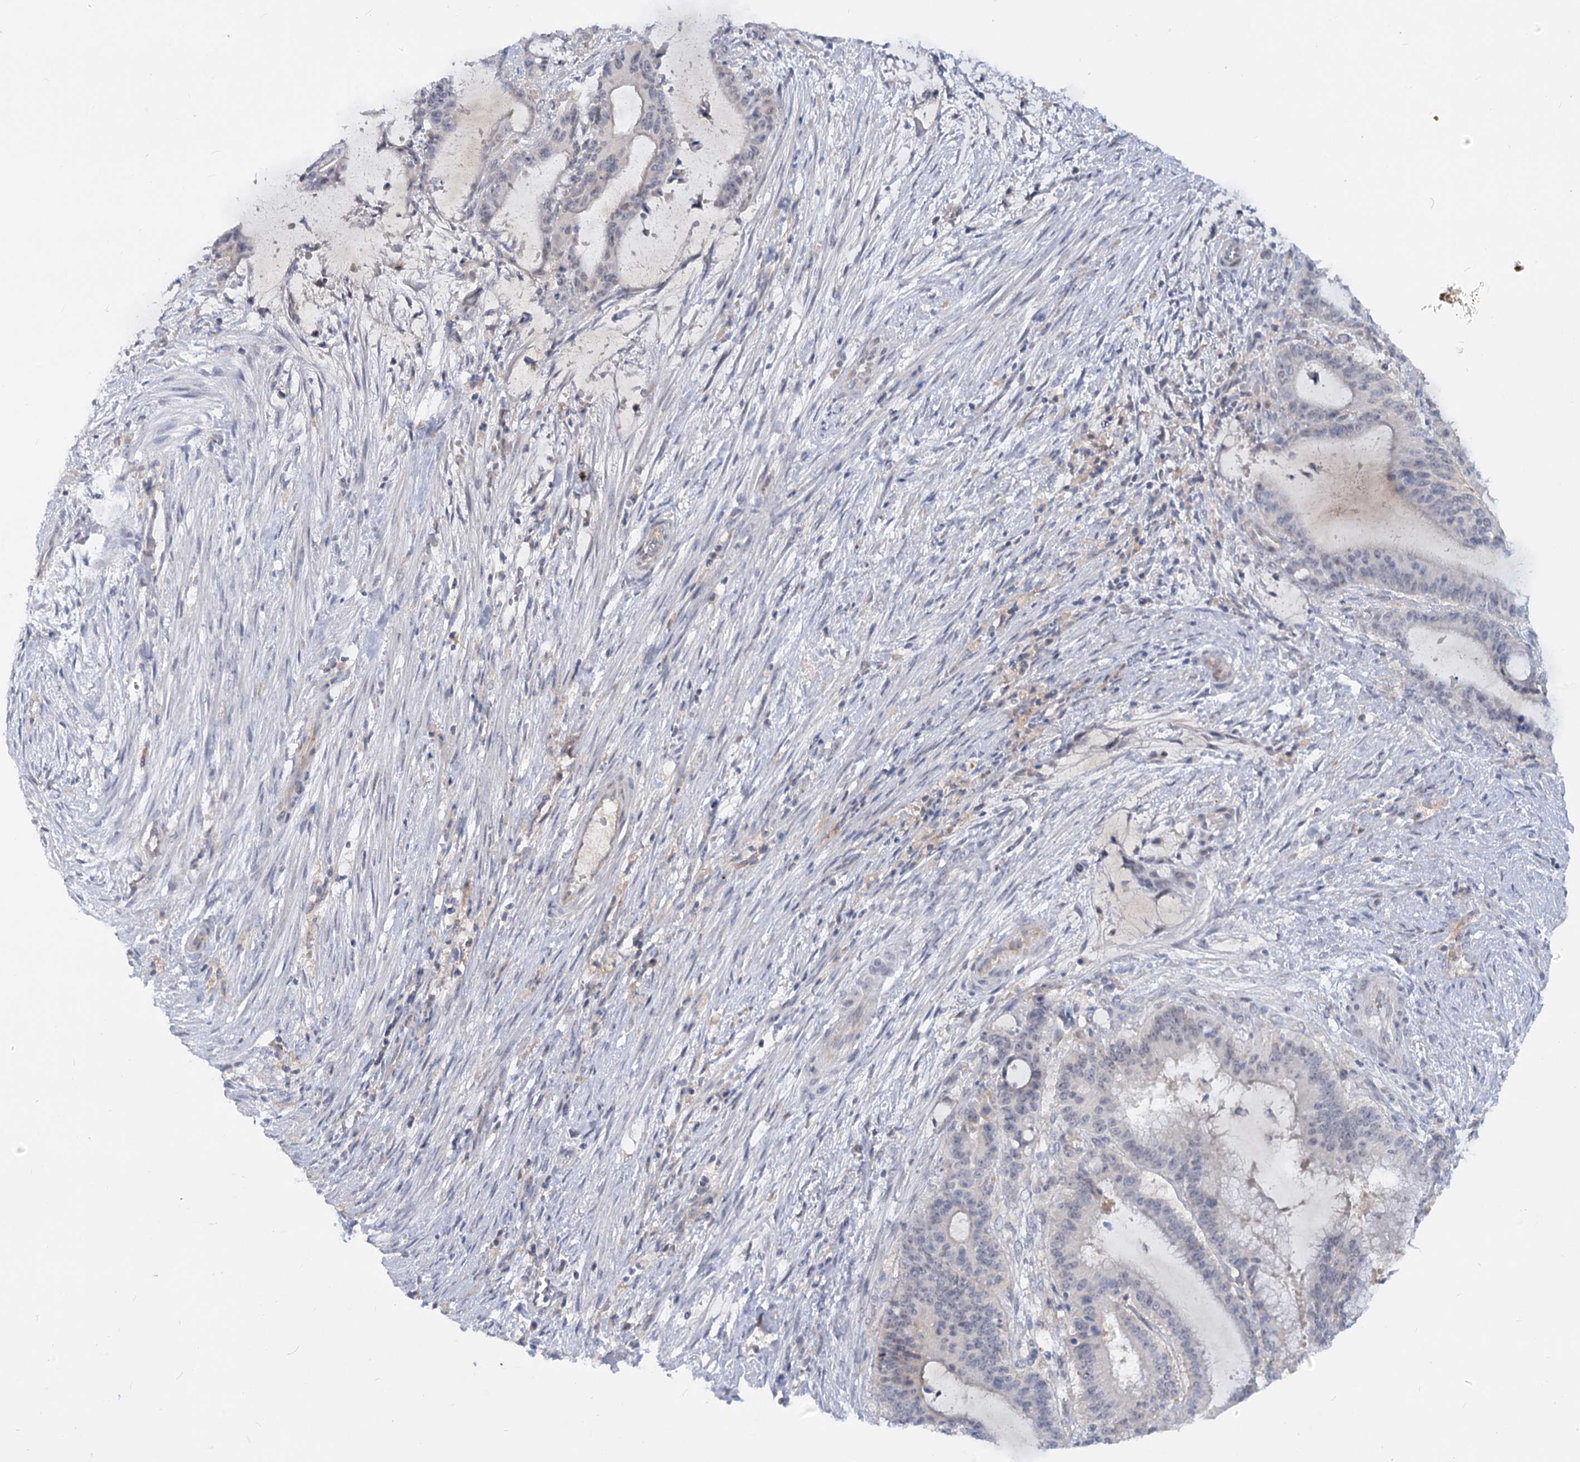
{"staining": {"intensity": "negative", "quantity": "none", "location": "none"}, "tissue": "liver cancer", "cell_type": "Tumor cells", "image_type": "cancer", "snomed": [{"axis": "morphology", "description": "Normal tissue, NOS"}, {"axis": "morphology", "description": "Cholangiocarcinoma"}, {"axis": "topography", "description": "Liver"}, {"axis": "topography", "description": "Peripheral nerve tissue"}], "caption": "Immunohistochemical staining of liver cancer reveals no significant positivity in tumor cells.", "gene": "EFHC2", "patient": {"sex": "female", "age": 73}}